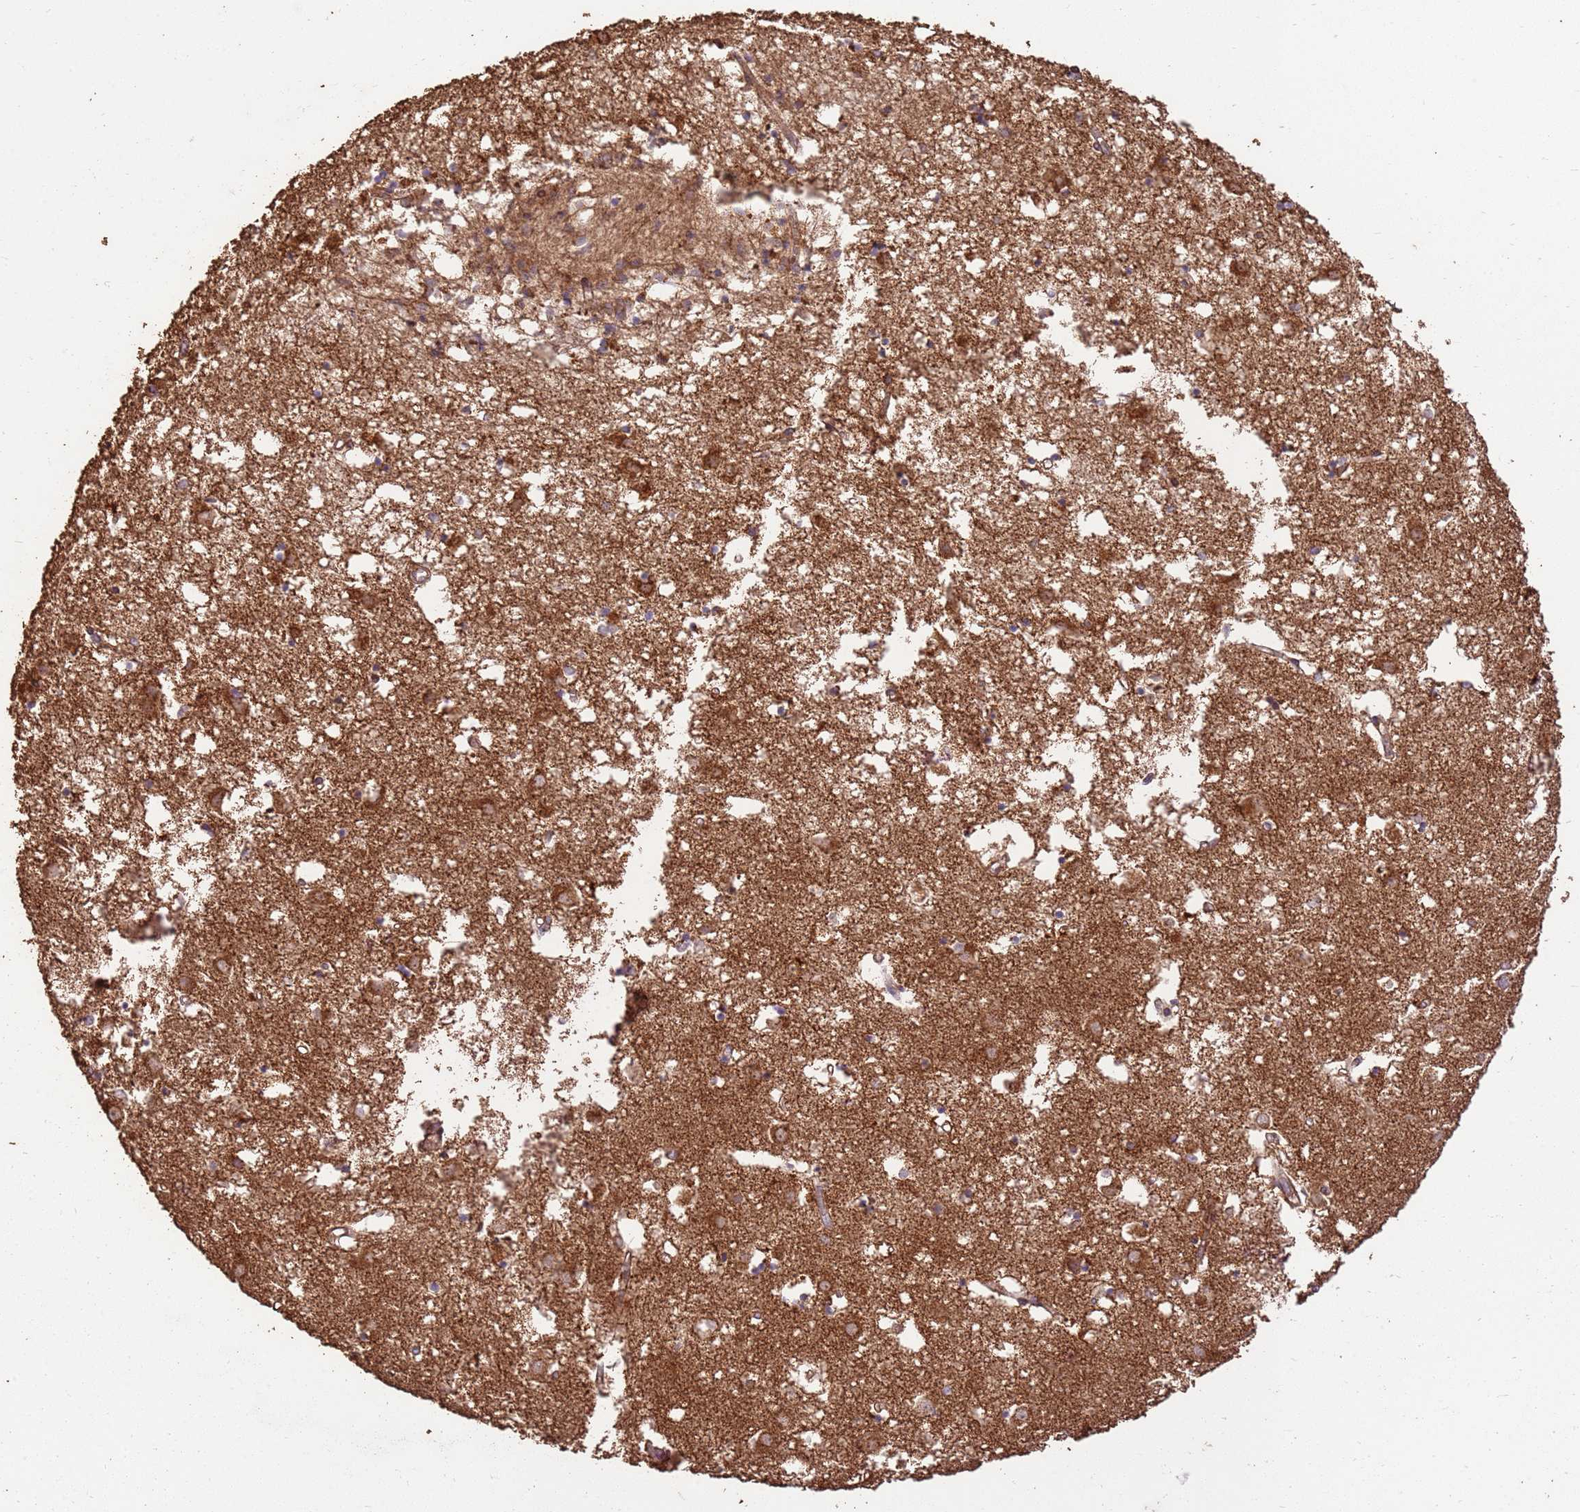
{"staining": {"intensity": "moderate", "quantity": "<25%", "location": "cytoplasmic/membranous"}, "tissue": "caudate", "cell_type": "Glial cells", "image_type": "normal", "snomed": [{"axis": "morphology", "description": "Normal tissue, NOS"}, {"axis": "topography", "description": "Lateral ventricle wall"}], "caption": "Immunohistochemistry of normal human caudate displays low levels of moderate cytoplasmic/membranous positivity in approximately <25% of glial cells. The staining was performed using DAB (3,3'-diaminobenzidine) to visualize the protein expression in brown, while the nuclei were stained in blue with hematoxylin (Magnification: 20x).", "gene": "LRRC28", "patient": {"sex": "male", "age": 70}}